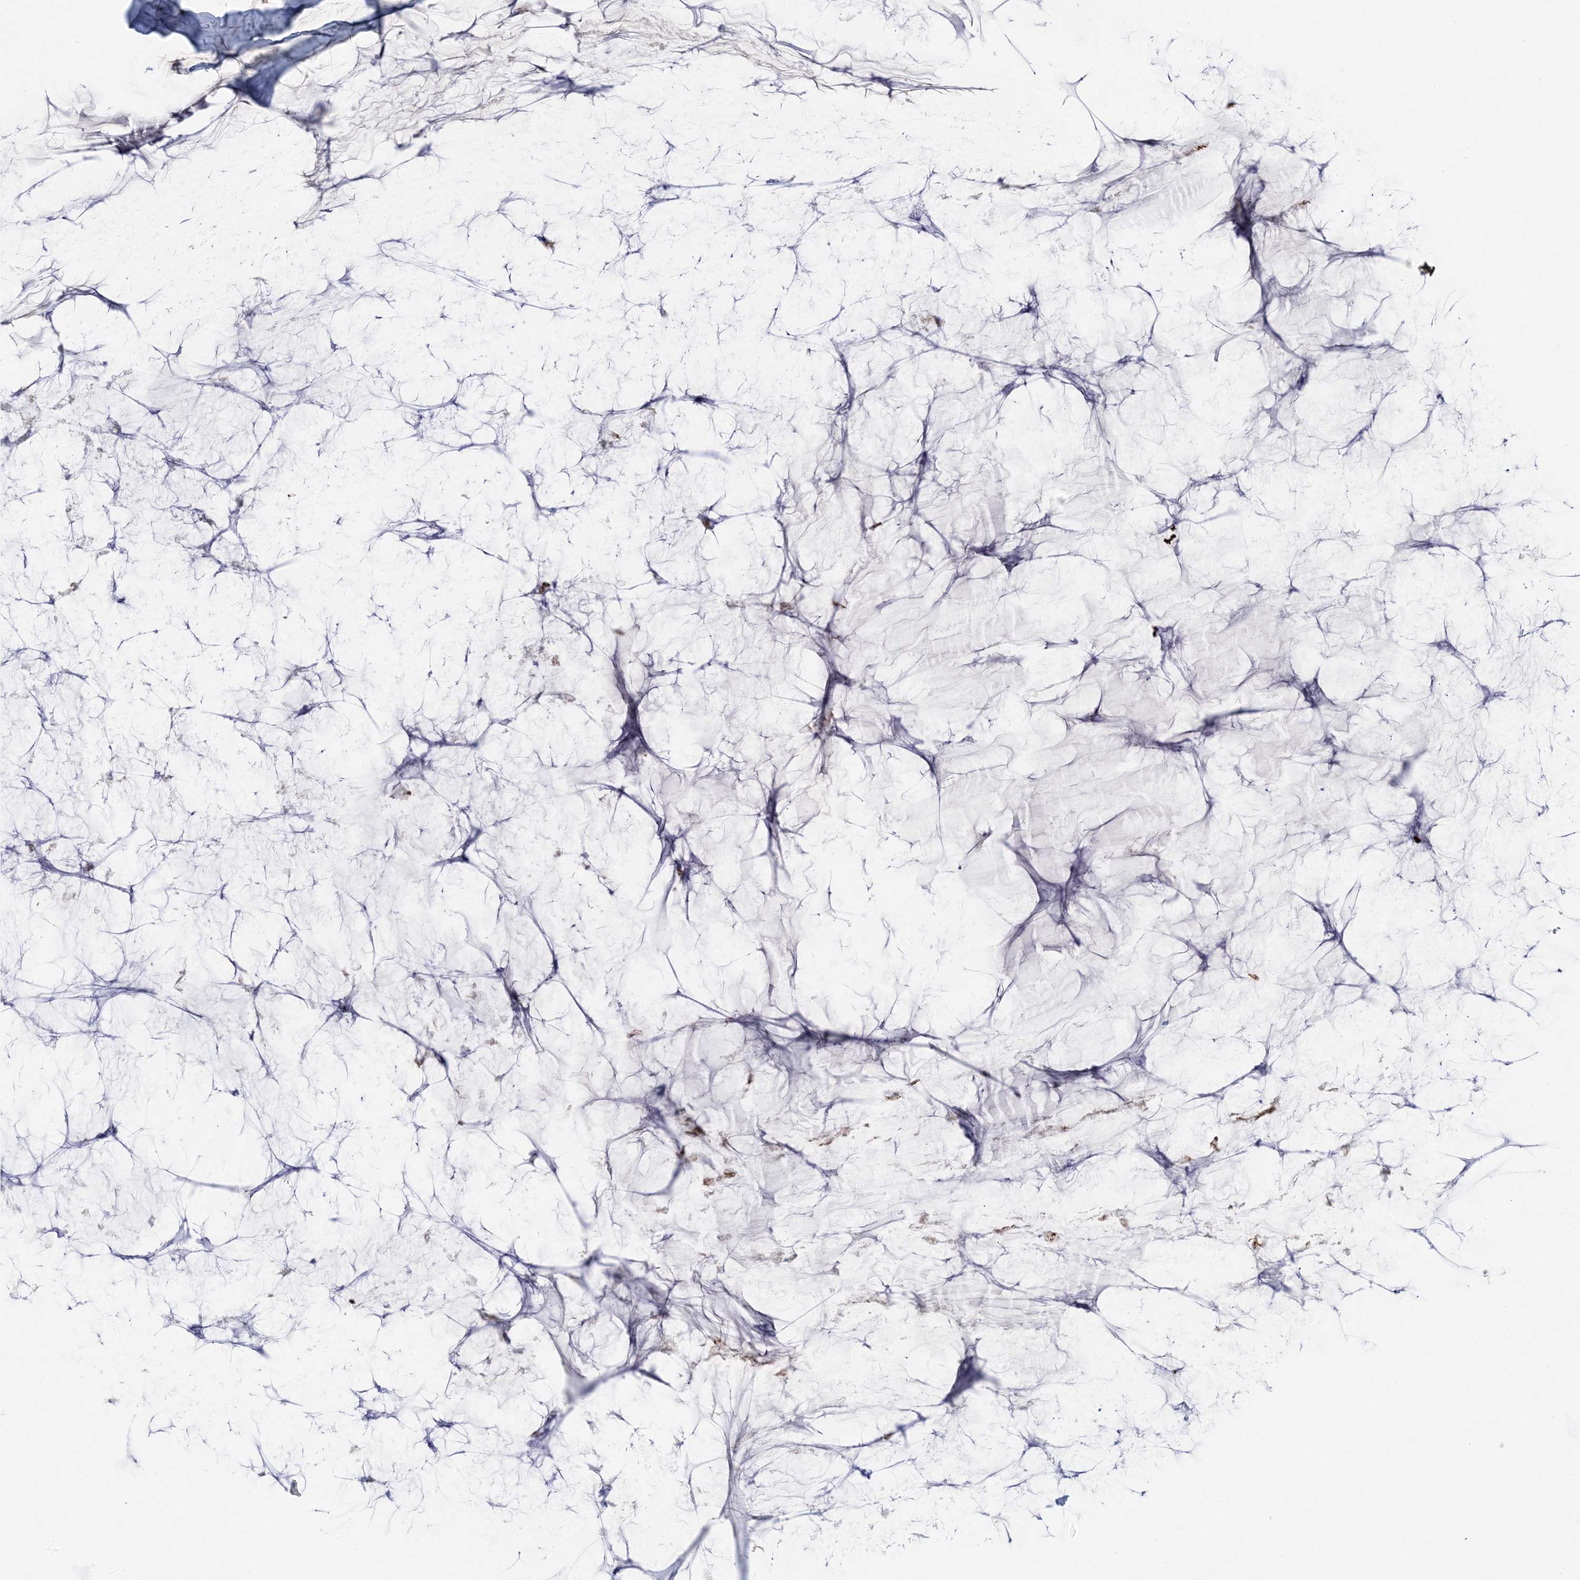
{"staining": {"intensity": "weak", "quantity": "<25%", "location": "cytoplasmic/membranous"}, "tissue": "ovarian cancer", "cell_type": "Tumor cells", "image_type": "cancer", "snomed": [{"axis": "morphology", "description": "Cystadenocarcinoma, mucinous, NOS"}, {"axis": "topography", "description": "Ovary"}], "caption": "An image of human ovarian cancer (mucinous cystadenocarcinoma) is negative for staining in tumor cells. (DAB immunohistochemistry, high magnification).", "gene": "FAM184A", "patient": {"sex": "female", "age": 39}}